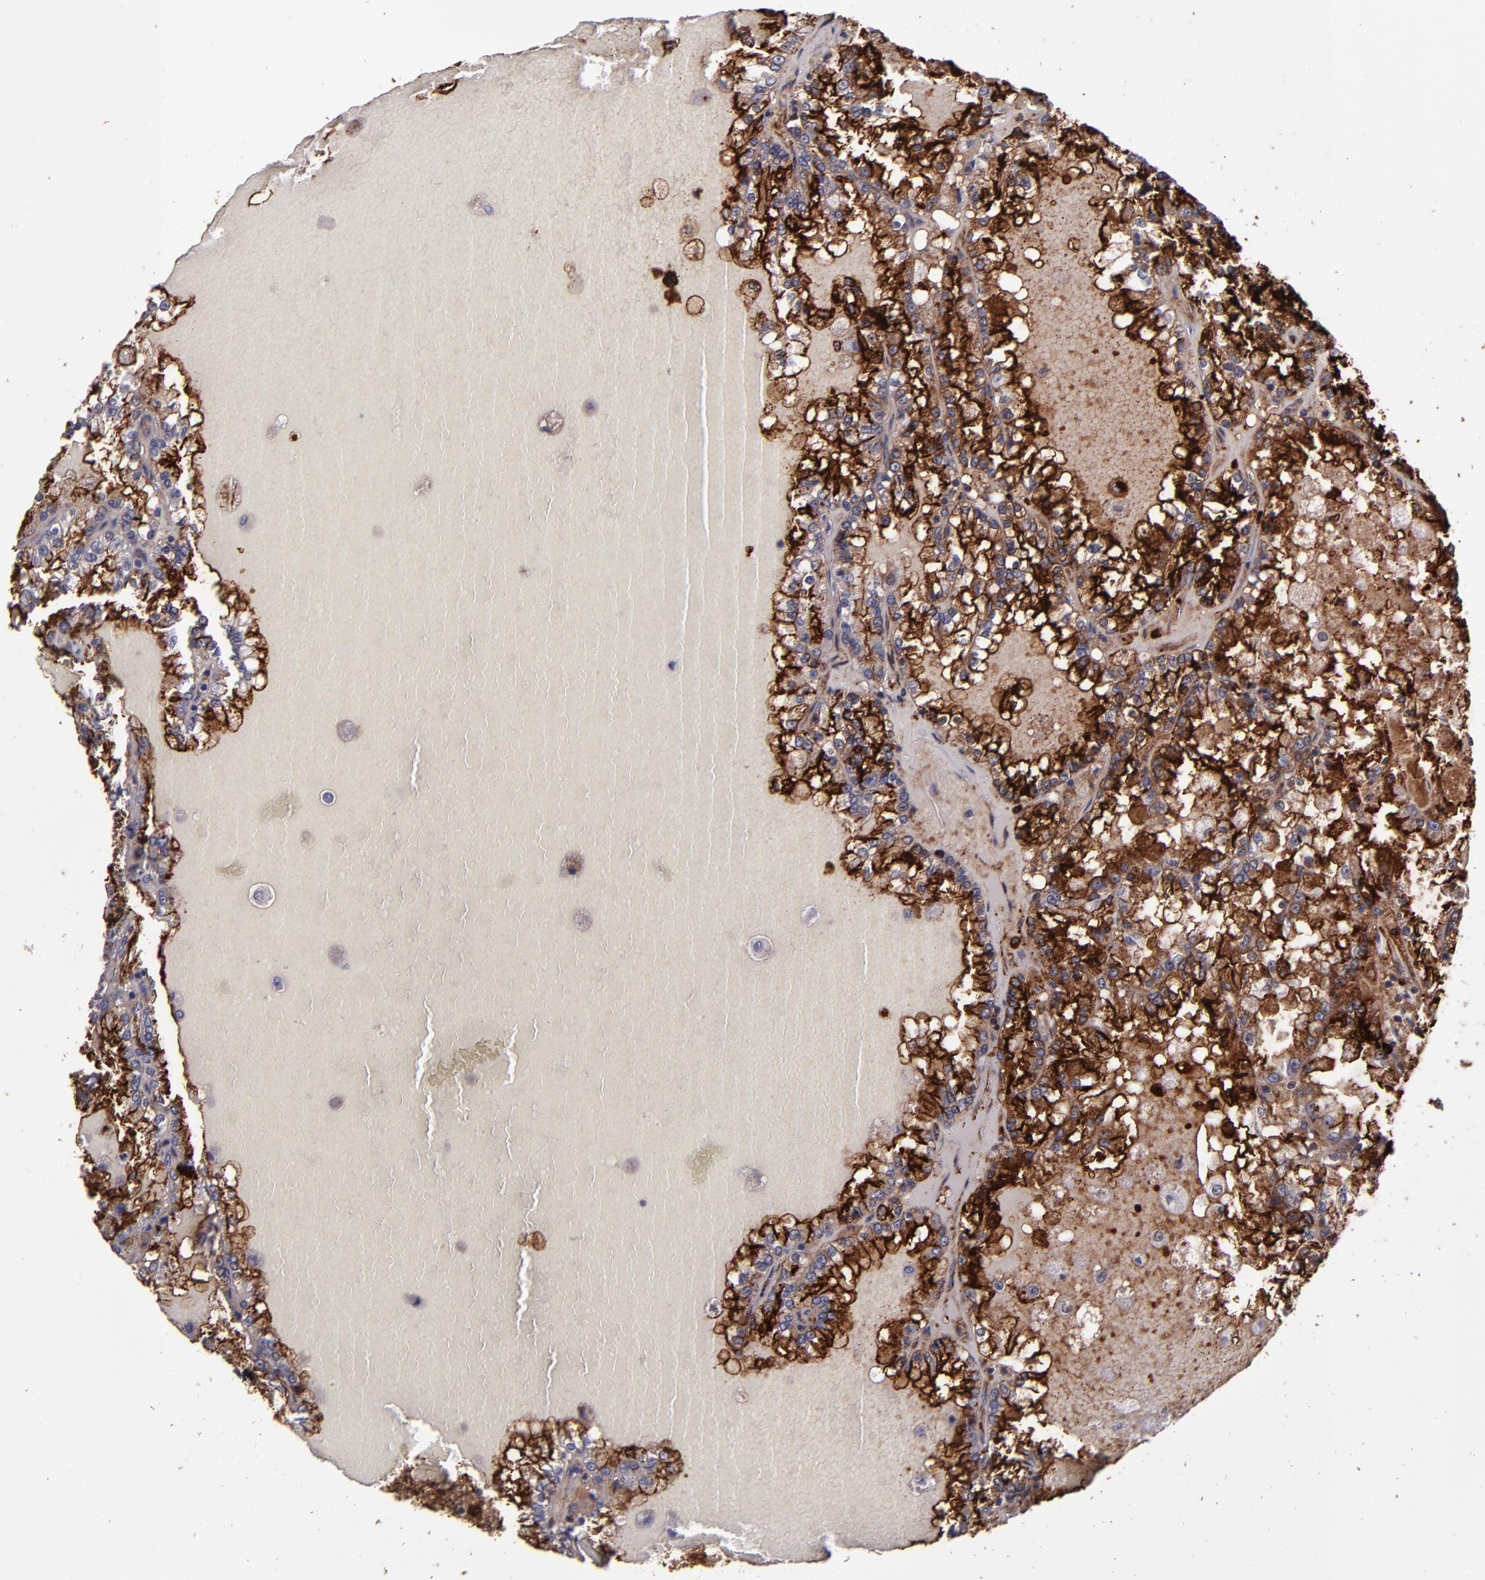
{"staining": {"intensity": "strong", "quantity": ">75%", "location": "cytoplasmic/membranous"}, "tissue": "renal cancer", "cell_type": "Tumor cells", "image_type": "cancer", "snomed": [{"axis": "morphology", "description": "Adenocarcinoma, NOS"}, {"axis": "topography", "description": "Kidney"}], "caption": "A photomicrograph of human renal cancer (adenocarcinoma) stained for a protein displays strong cytoplasmic/membranous brown staining in tumor cells.", "gene": "MFGE8", "patient": {"sex": "female", "age": 56}}